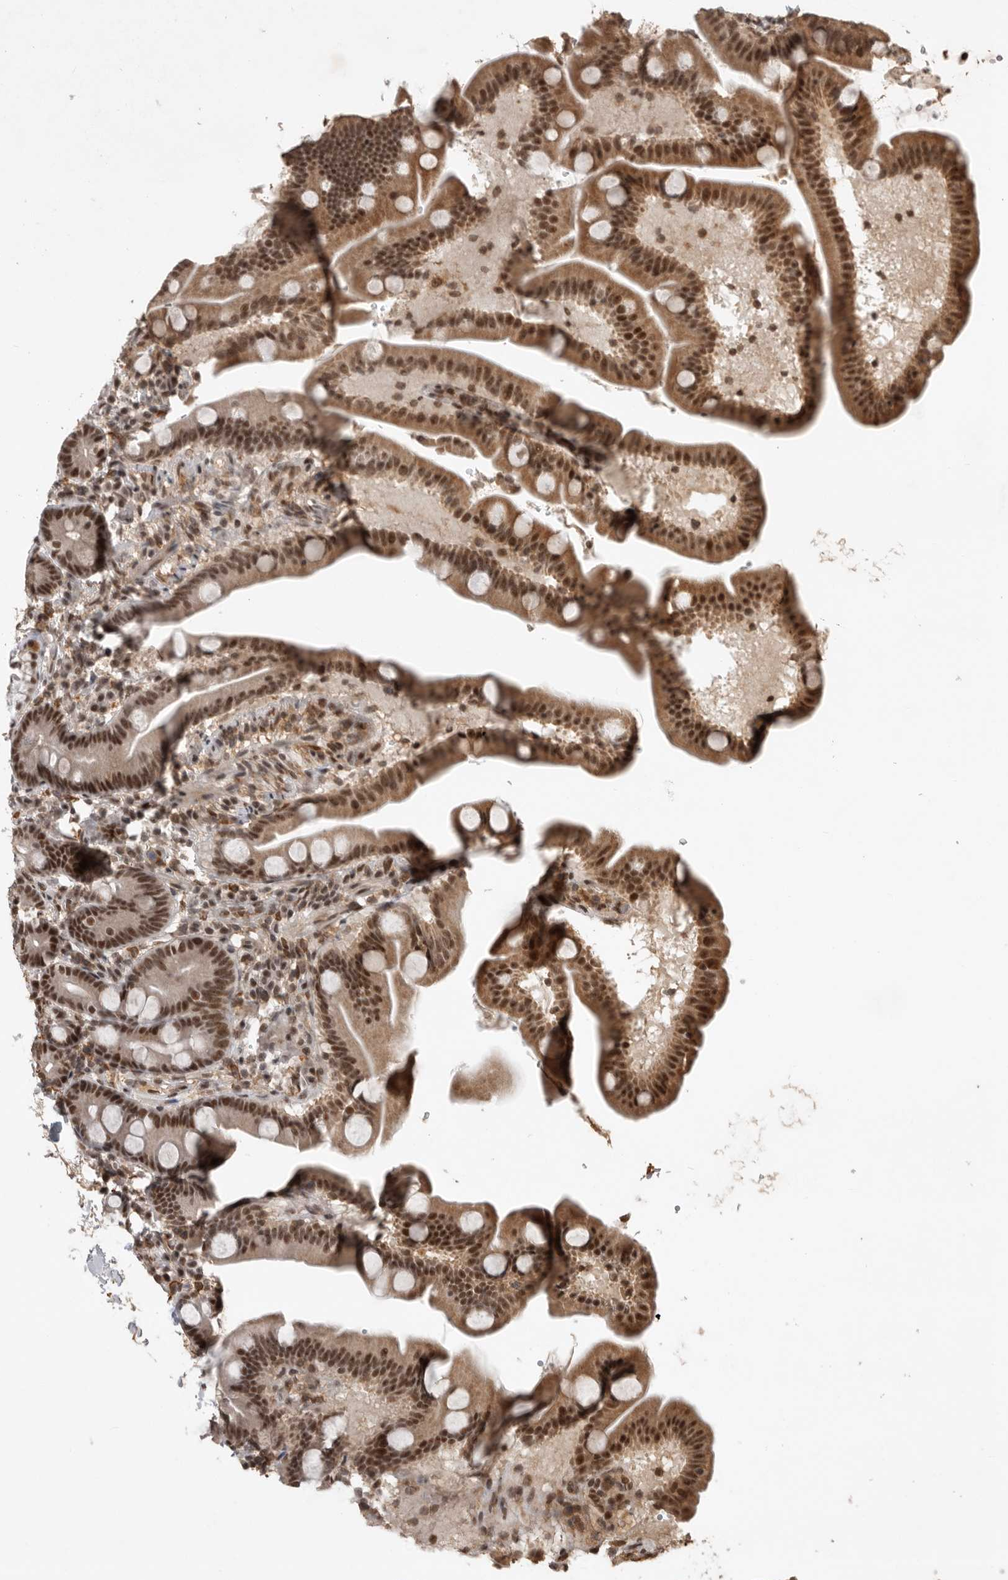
{"staining": {"intensity": "moderate", "quantity": ">75%", "location": "cytoplasmic/membranous,nuclear"}, "tissue": "duodenum", "cell_type": "Glandular cells", "image_type": "normal", "snomed": [{"axis": "morphology", "description": "Normal tissue, NOS"}, {"axis": "topography", "description": "Duodenum"}], "caption": "DAB (3,3'-diaminobenzidine) immunohistochemical staining of normal human duodenum demonstrates moderate cytoplasmic/membranous,nuclear protein expression in about >75% of glandular cells.", "gene": "CBLL1", "patient": {"sex": "male", "age": 54}}